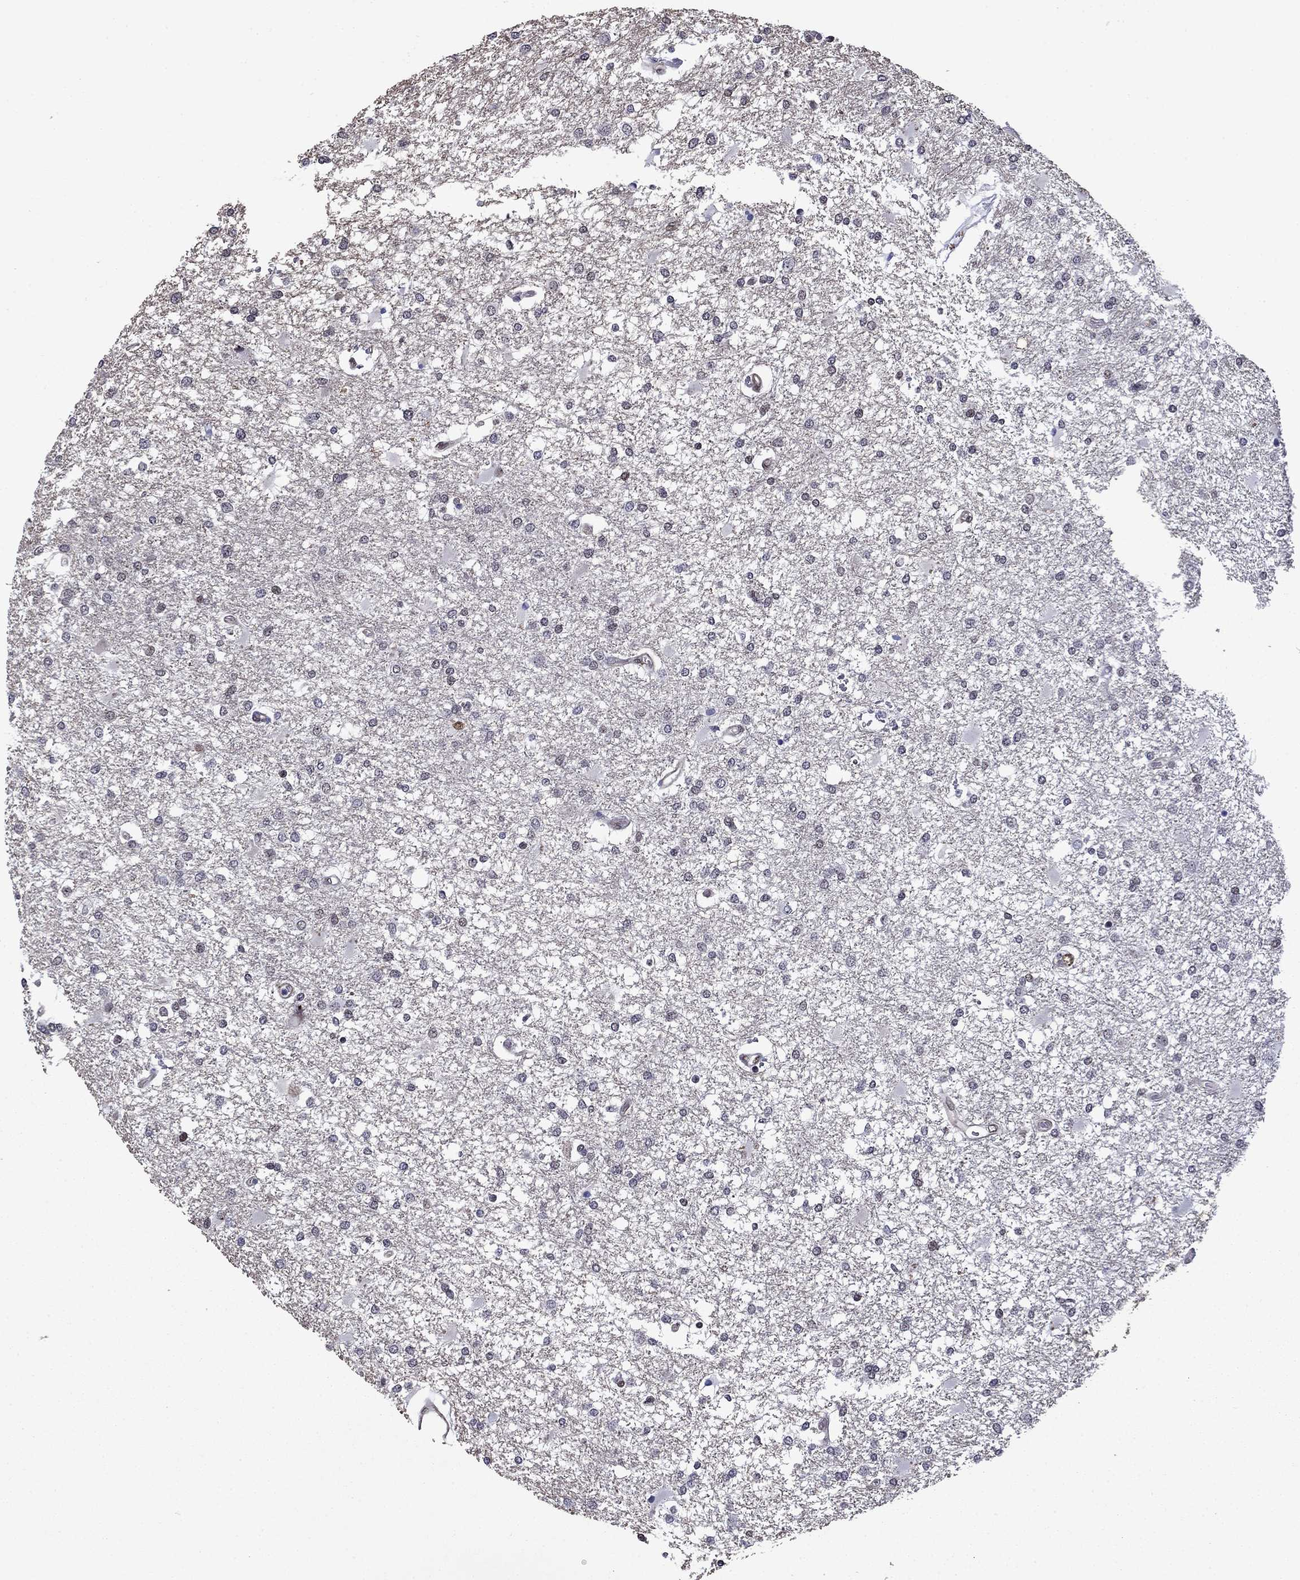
{"staining": {"intensity": "negative", "quantity": "none", "location": "none"}, "tissue": "glioma", "cell_type": "Tumor cells", "image_type": "cancer", "snomed": [{"axis": "morphology", "description": "Glioma, malignant, High grade"}, {"axis": "topography", "description": "Cerebral cortex"}], "caption": "Immunohistochemistry of human high-grade glioma (malignant) demonstrates no staining in tumor cells.", "gene": "SURF2", "patient": {"sex": "male", "age": 79}}